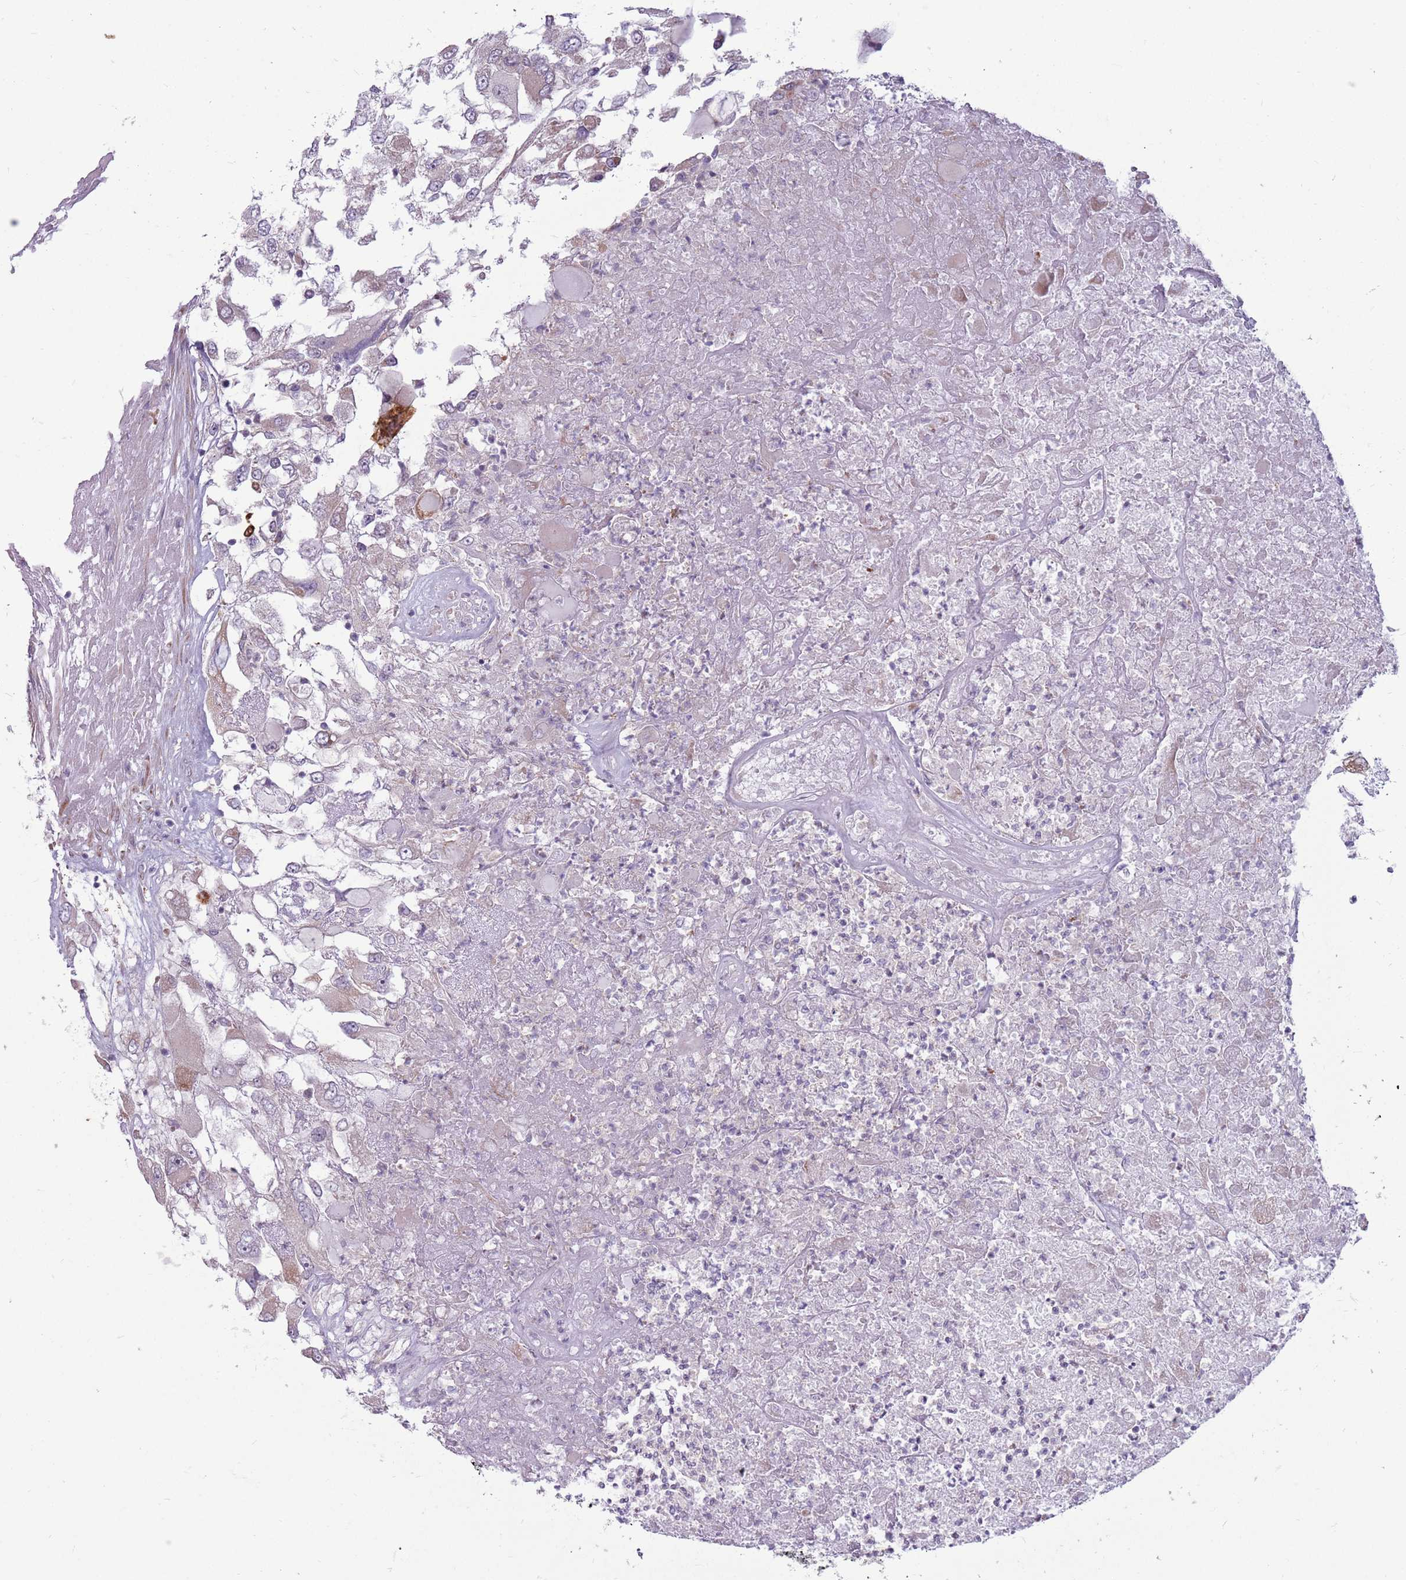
{"staining": {"intensity": "negative", "quantity": "none", "location": "none"}, "tissue": "renal cancer", "cell_type": "Tumor cells", "image_type": "cancer", "snomed": [{"axis": "morphology", "description": "Adenocarcinoma, NOS"}, {"axis": "topography", "description": "Kidney"}], "caption": "Tumor cells show no significant protein expression in renal cancer (adenocarcinoma).", "gene": "CCDC150", "patient": {"sex": "female", "age": 52}}